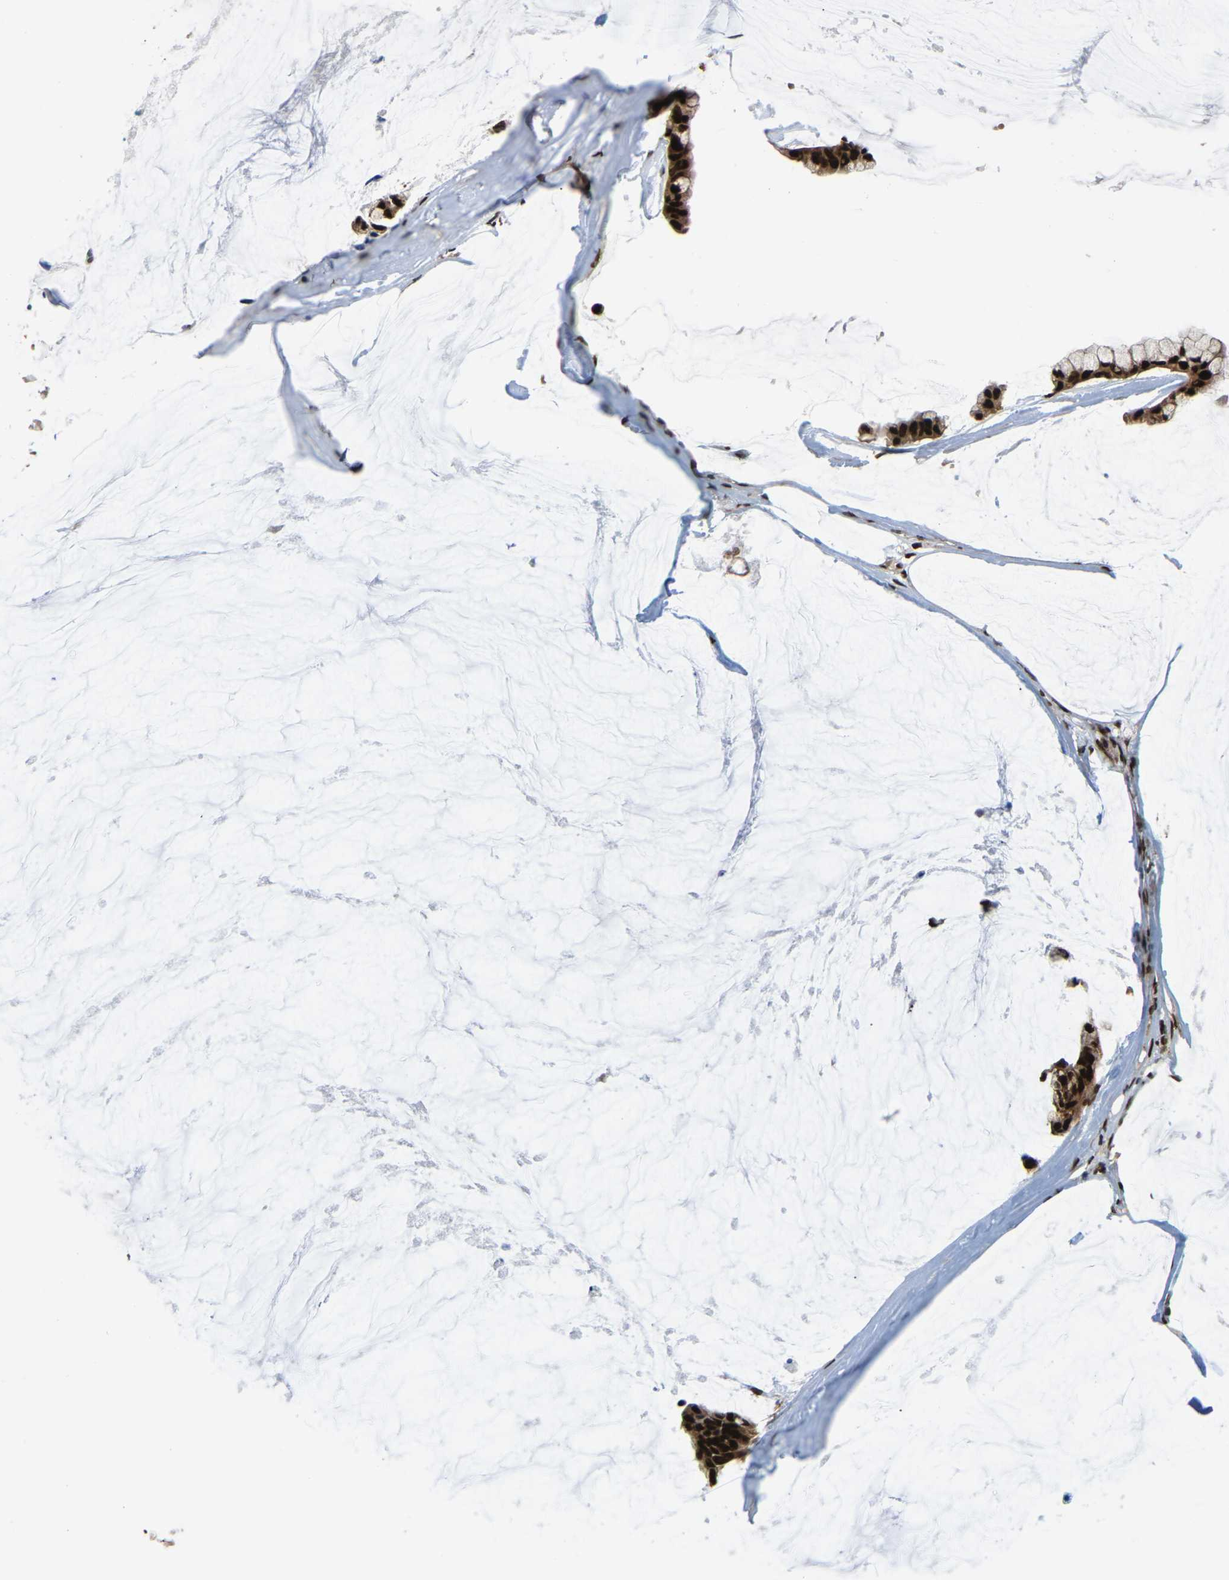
{"staining": {"intensity": "strong", "quantity": ">75%", "location": "cytoplasmic/membranous,nuclear"}, "tissue": "ovarian cancer", "cell_type": "Tumor cells", "image_type": "cancer", "snomed": [{"axis": "morphology", "description": "Cystadenocarcinoma, mucinous, NOS"}, {"axis": "topography", "description": "Ovary"}], "caption": "Approximately >75% of tumor cells in human ovarian mucinous cystadenocarcinoma display strong cytoplasmic/membranous and nuclear protein staining as visualized by brown immunohistochemical staining.", "gene": "TBL1XR1", "patient": {"sex": "female", "age": 39}}